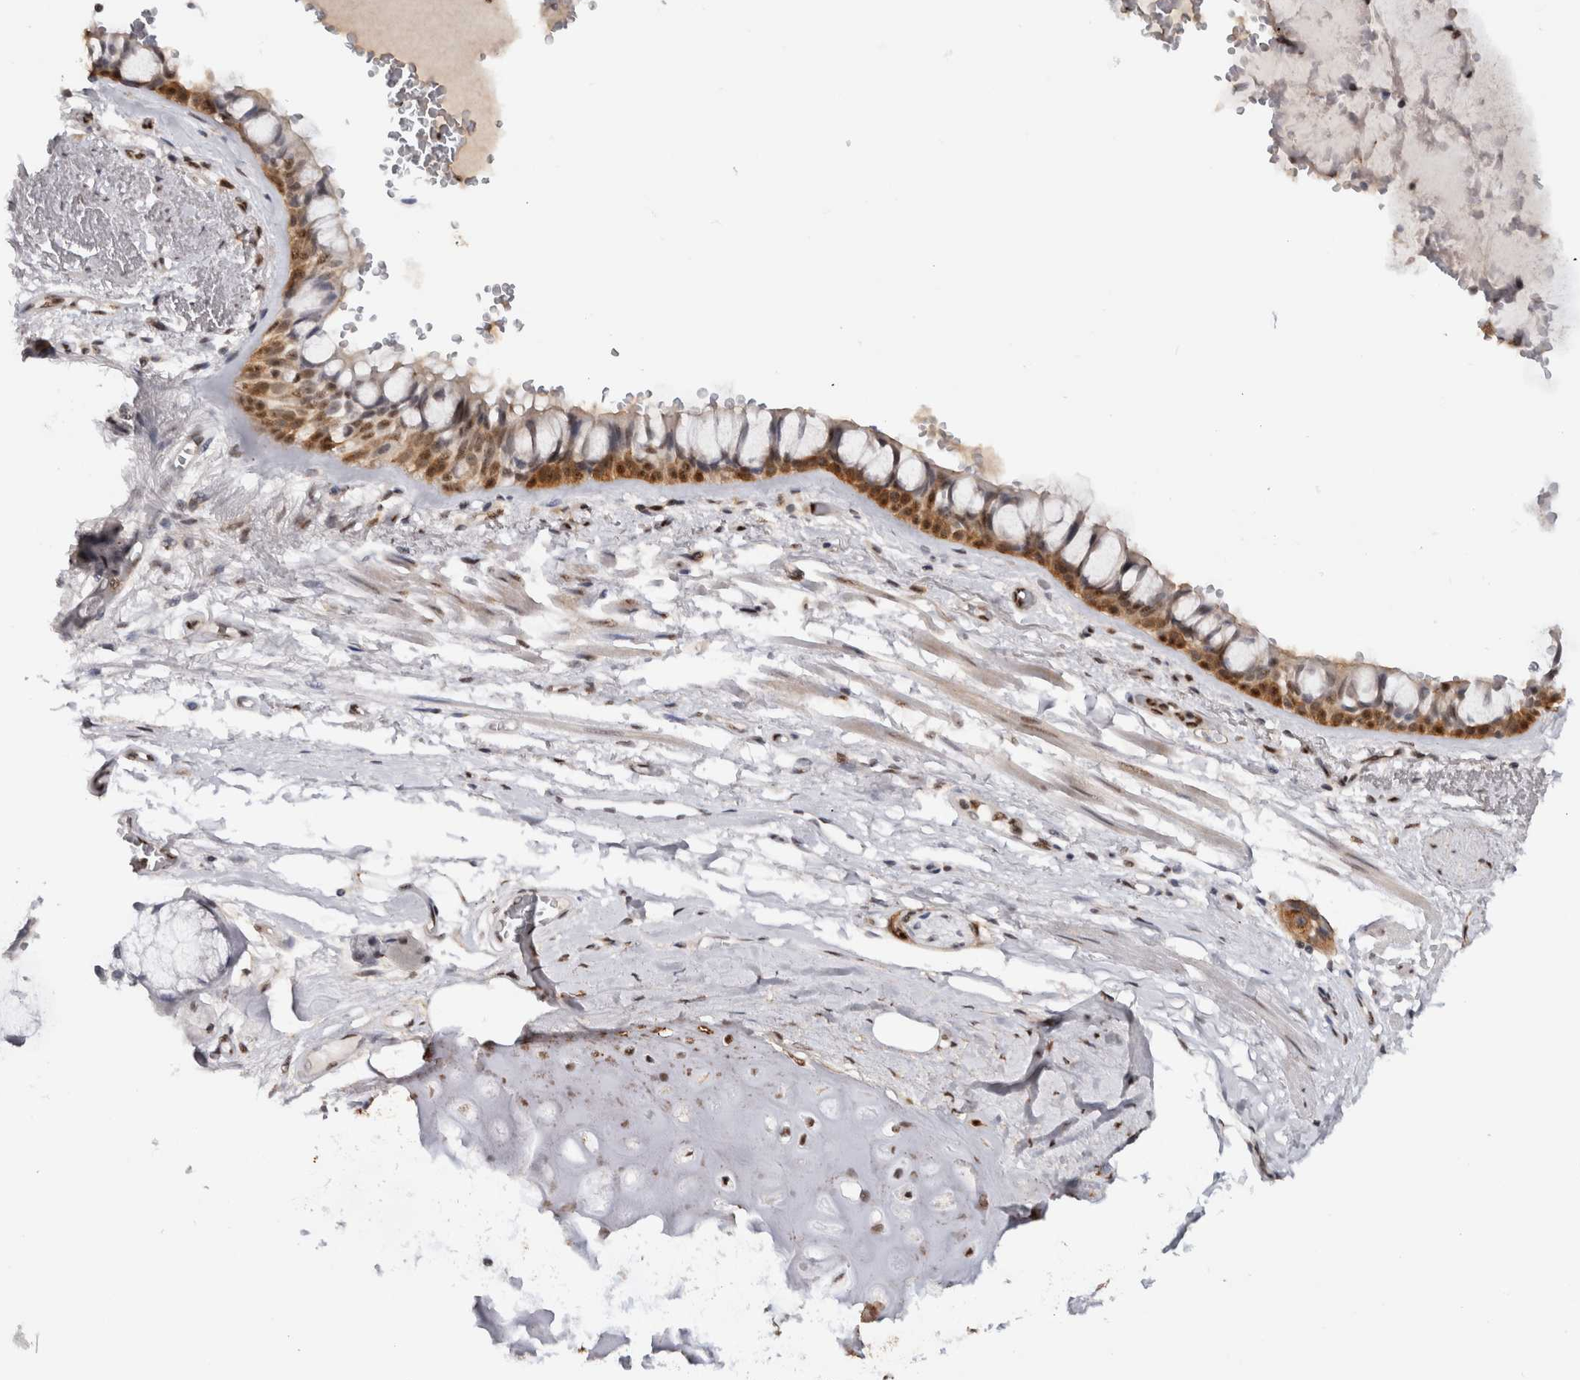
{"staining": {"intensity": "moderate", "quantity": ">75%", "location": "cytoplasmic/membranous,nuclear"}, "tissue": "bronchus", "cell_type": "Respiratory epithelial cells", "image_type": "normal", "snomed": [{"axis": "morphology", "description": "Normal tissue, NOS"}, {"axis": "topography", "description": "Bronchus"}], "caption": "This image shows IHC staining of benign human bronchus, with medium moderate cytoplasmic/membranous,nuclear staining in about >75% of respiratory epithelial cells.", "gene": "RPS6KA2", "patient": {"sex": "male", "age": 66}}